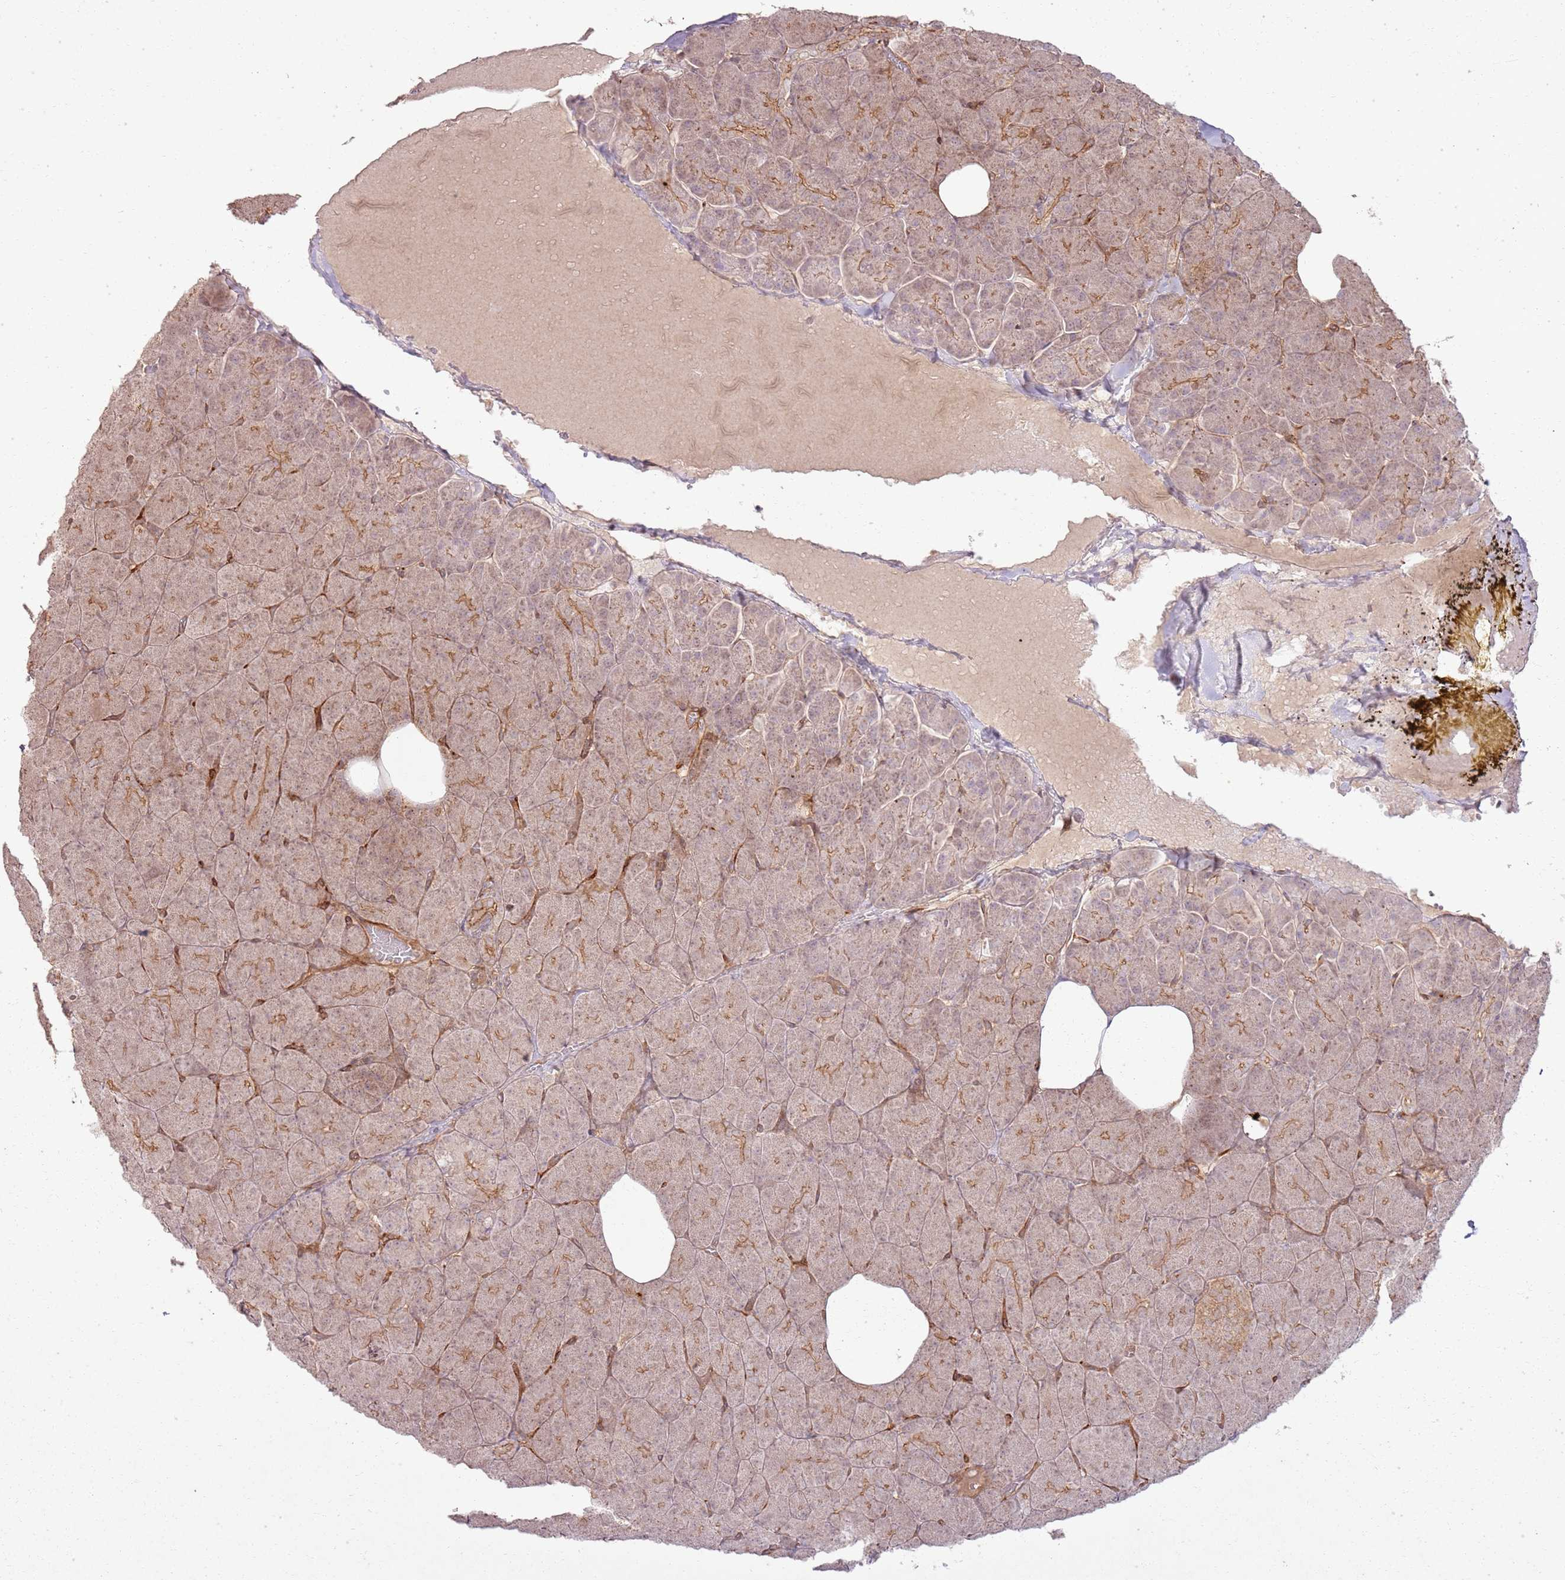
{"staining": {"intensity": "moderate", "quantity": "25%-75%", "location": "cytoplasmic/membranous,nuclear"}, "tissue": "pancreas", "cell_type": "Exocrine glandular cells", "image_type": "normal", "snomed": [{"axis": "morphology", "description": "Normal tissue, NOS"}, {"axis": "morphology", "description": "Carcinoid, malignant, NOS"}, {"axis": "topography", "description": "Pancreas"}], "caption": "Moderate cytoplasmic/membranous,nuclear expression for a protein is identified in approximately 25%-75% of exocrine glandular cells of unremarkable pancreas using IHC.", "gene": "ZNF623", "patient": {"sex": "female", "age": 35}}